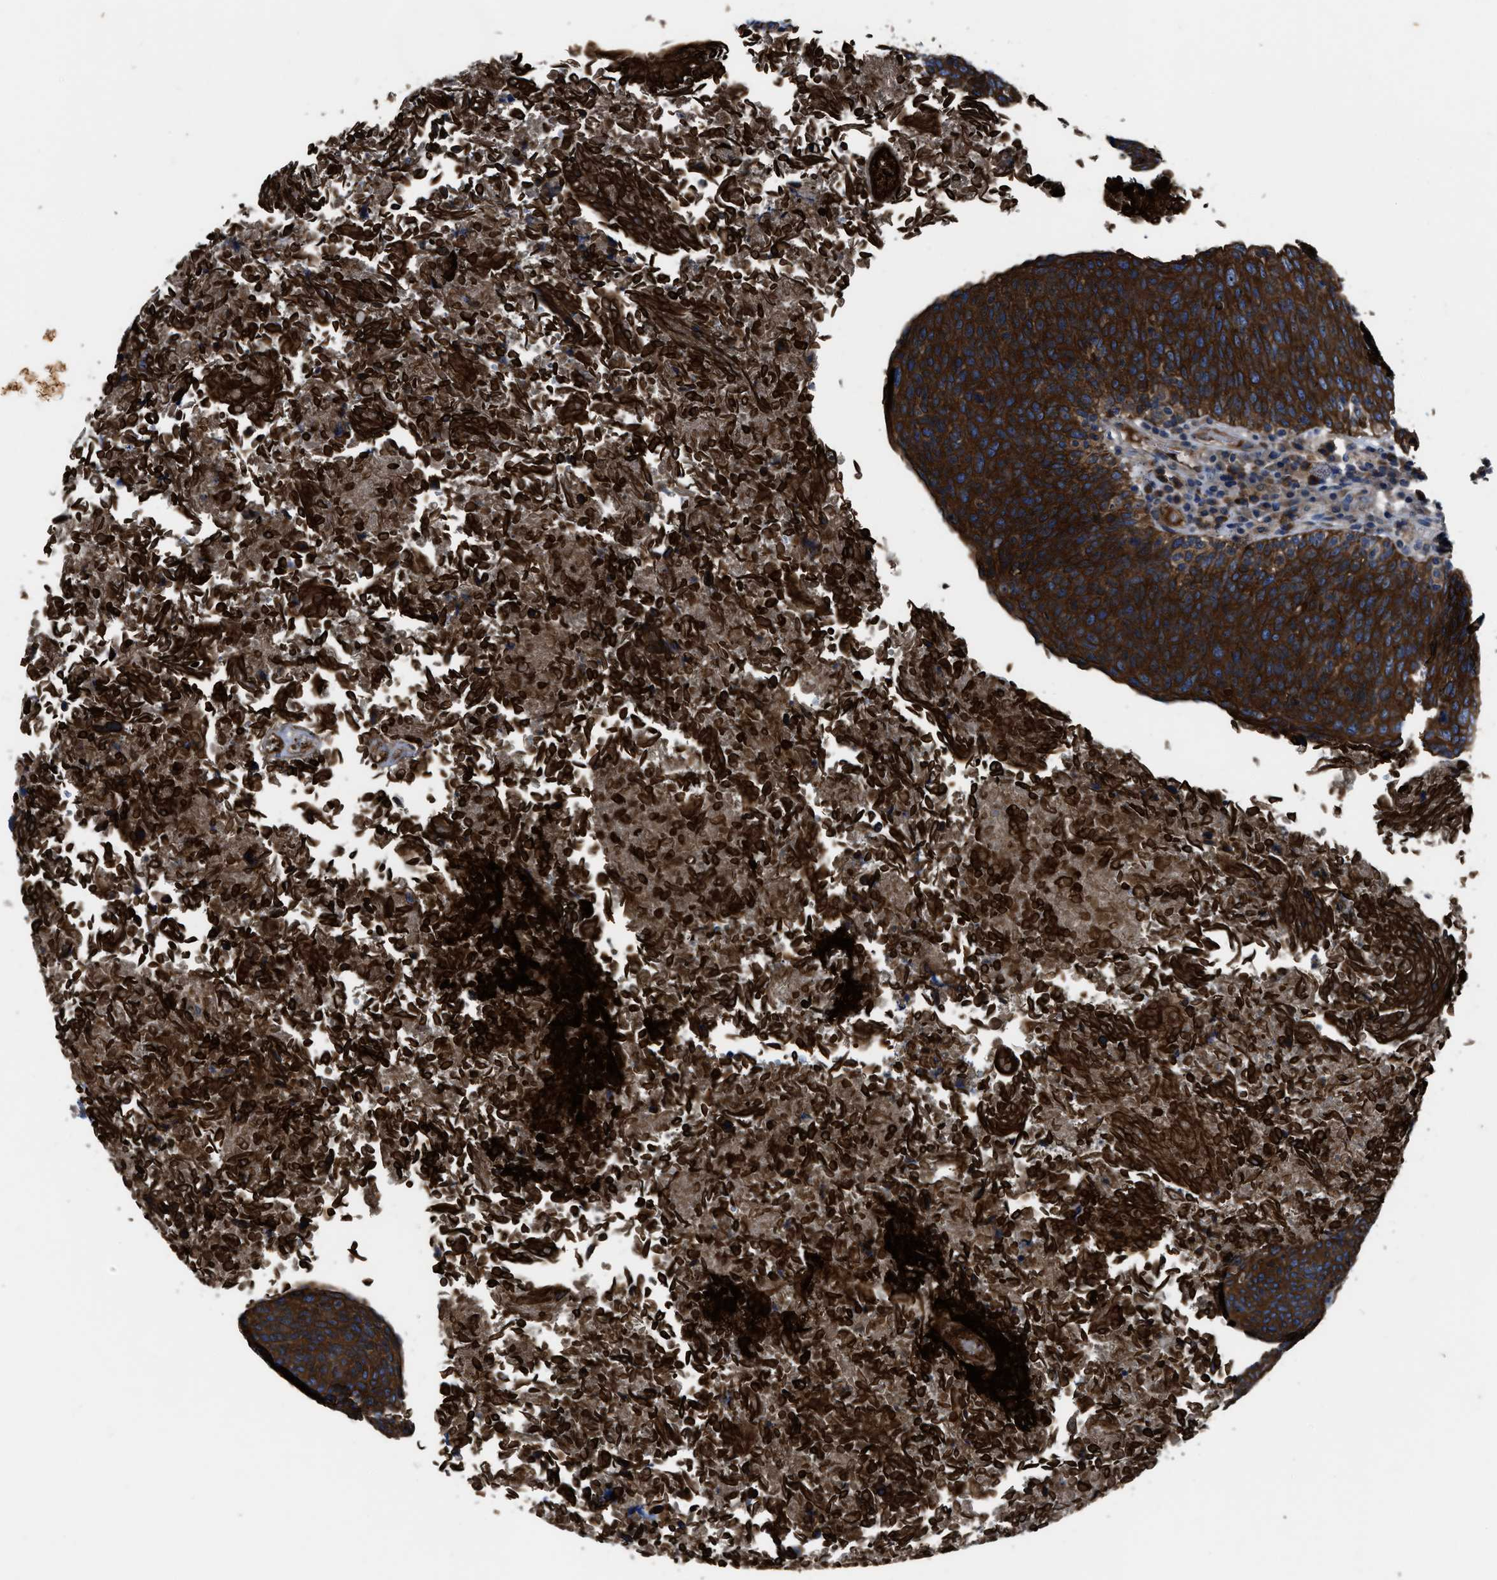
{"staining": {"intensity": "strong", "quantity": ">75%", "location": "cytoplasmic/membranous"}, "tissue": "head and neck cancer", "cell_type": "Tumor cells", "image_type": "cancer", "snomed": [{"axis": "morphology", "description": "Squamous cell carcinoma, NOS"}, {"axis": "morphology", "description": "Squamous cell carcinoma, metastatic, NOS"}, {"axis": "topography", "description": "Lymph node"}, {"axis": "topography", "description": "Head-Neck"}], "caption": "A brown stain labels strong cytoplasmic/membranous staining of a protein in human head and neck squamous cell carcinoma tumor cells. (Brightfield microscopy of DAB IHC at high magnification).", "gene": "ERC1", "patient": {"sex": "male", "age": 62}}